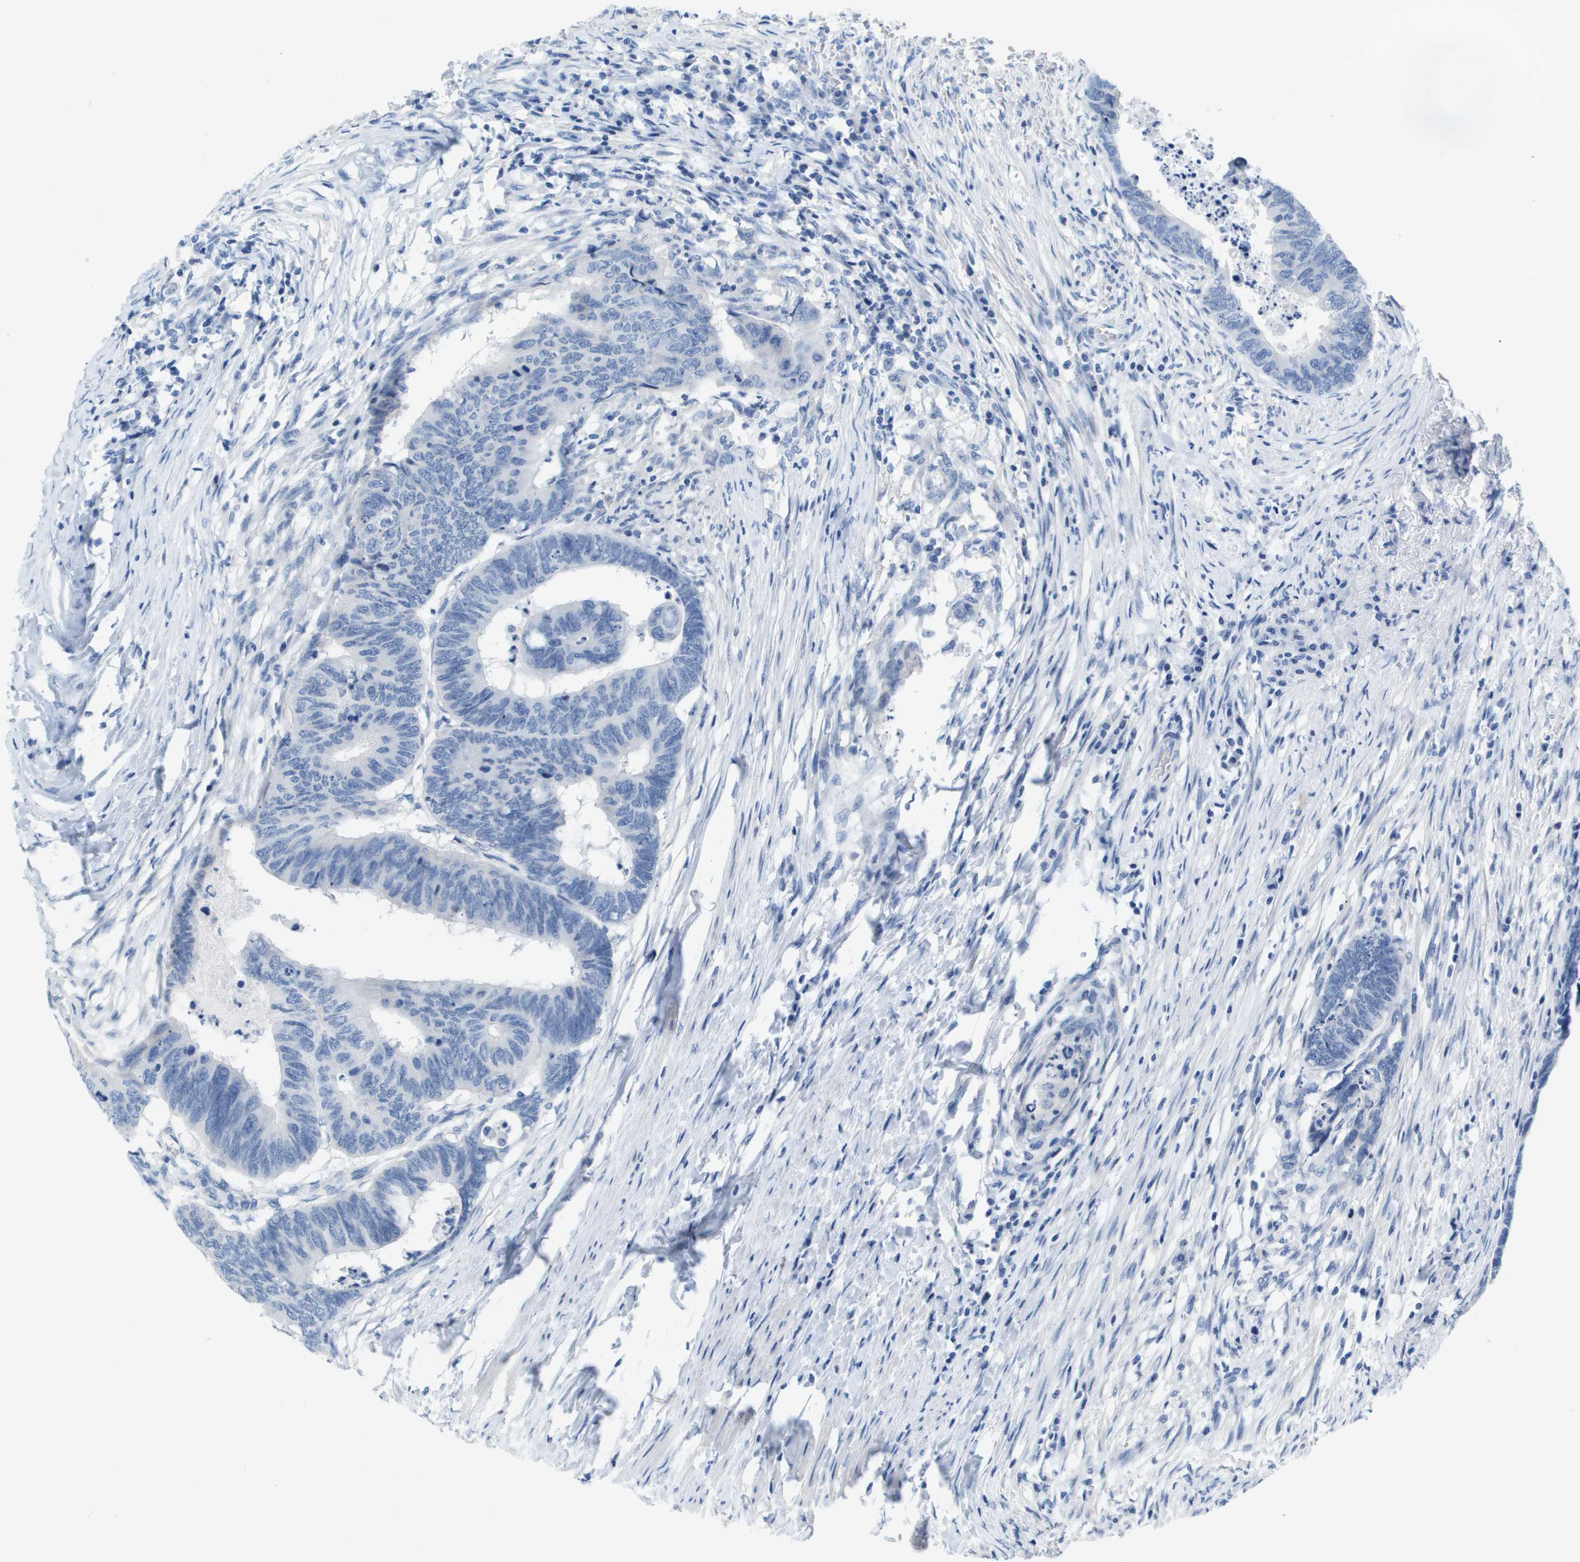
{"staining": {"intensity": "negative", "quantity": "none", "location": "none"}, "tissue": "colorectal cancer", "cell_type": "Tumor cells", "image_type": "cancer", "snomed": [{"axis": "morphology", "description": "Normal tissue, NOS"}, {"axis": "morphology", "description": "Adenocarcinoma, NOS"}, {"axis": "topography", "description": "Rectum"}, {"axis": "topography", "description": "Peripheral nerve tissue"}], "caption": "Tumor cells show no significant staining in adenocarcinoma (colorectal).", "gene": "NCS1", "patient": {"sex": "male", "age": 92}}